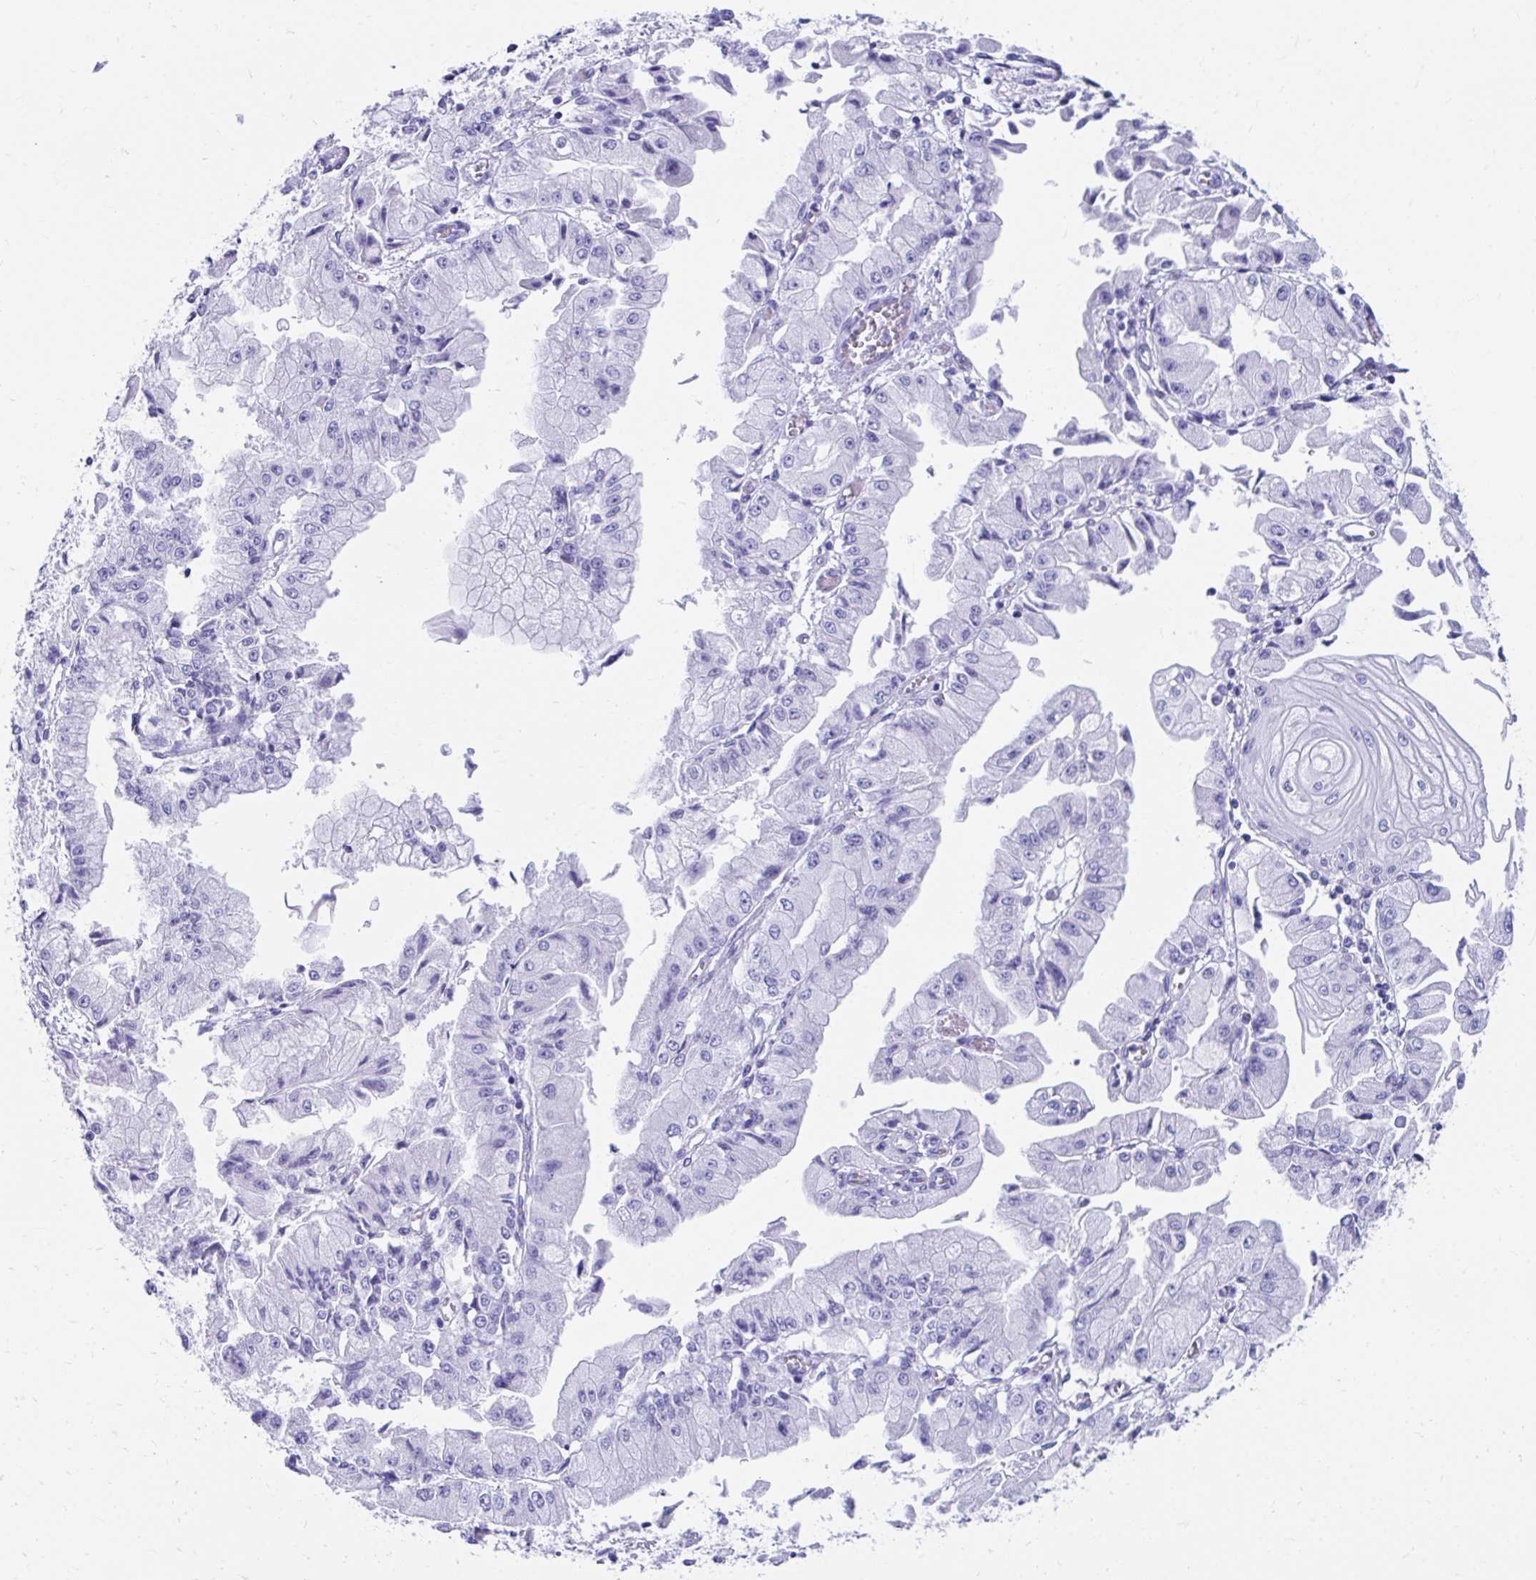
{"staining": {"intensity": "negative", "quantity": "none", "location": "none"}, "tissue": "stomach cancer", "cell_type": "Tumor cells", "image_type": "cancer", "snomed": [{"axis": "morphology", "description": "Adenocarcinoma, NOS"}, {"axis": "topography", "description": "Stomach, upper"}], "caption": "High power microscopy histopathology image of an IHC histopathology image of stomach cancer, revealing no significant staining in tumor cells. The staining is performed using DAB (3,3'-diaminobenzidine) brown chromogen with nuclei counter-stained in using hematoxylin.", "gene": "SMIM9", "patient": {"sex": "female", "age": 74}}